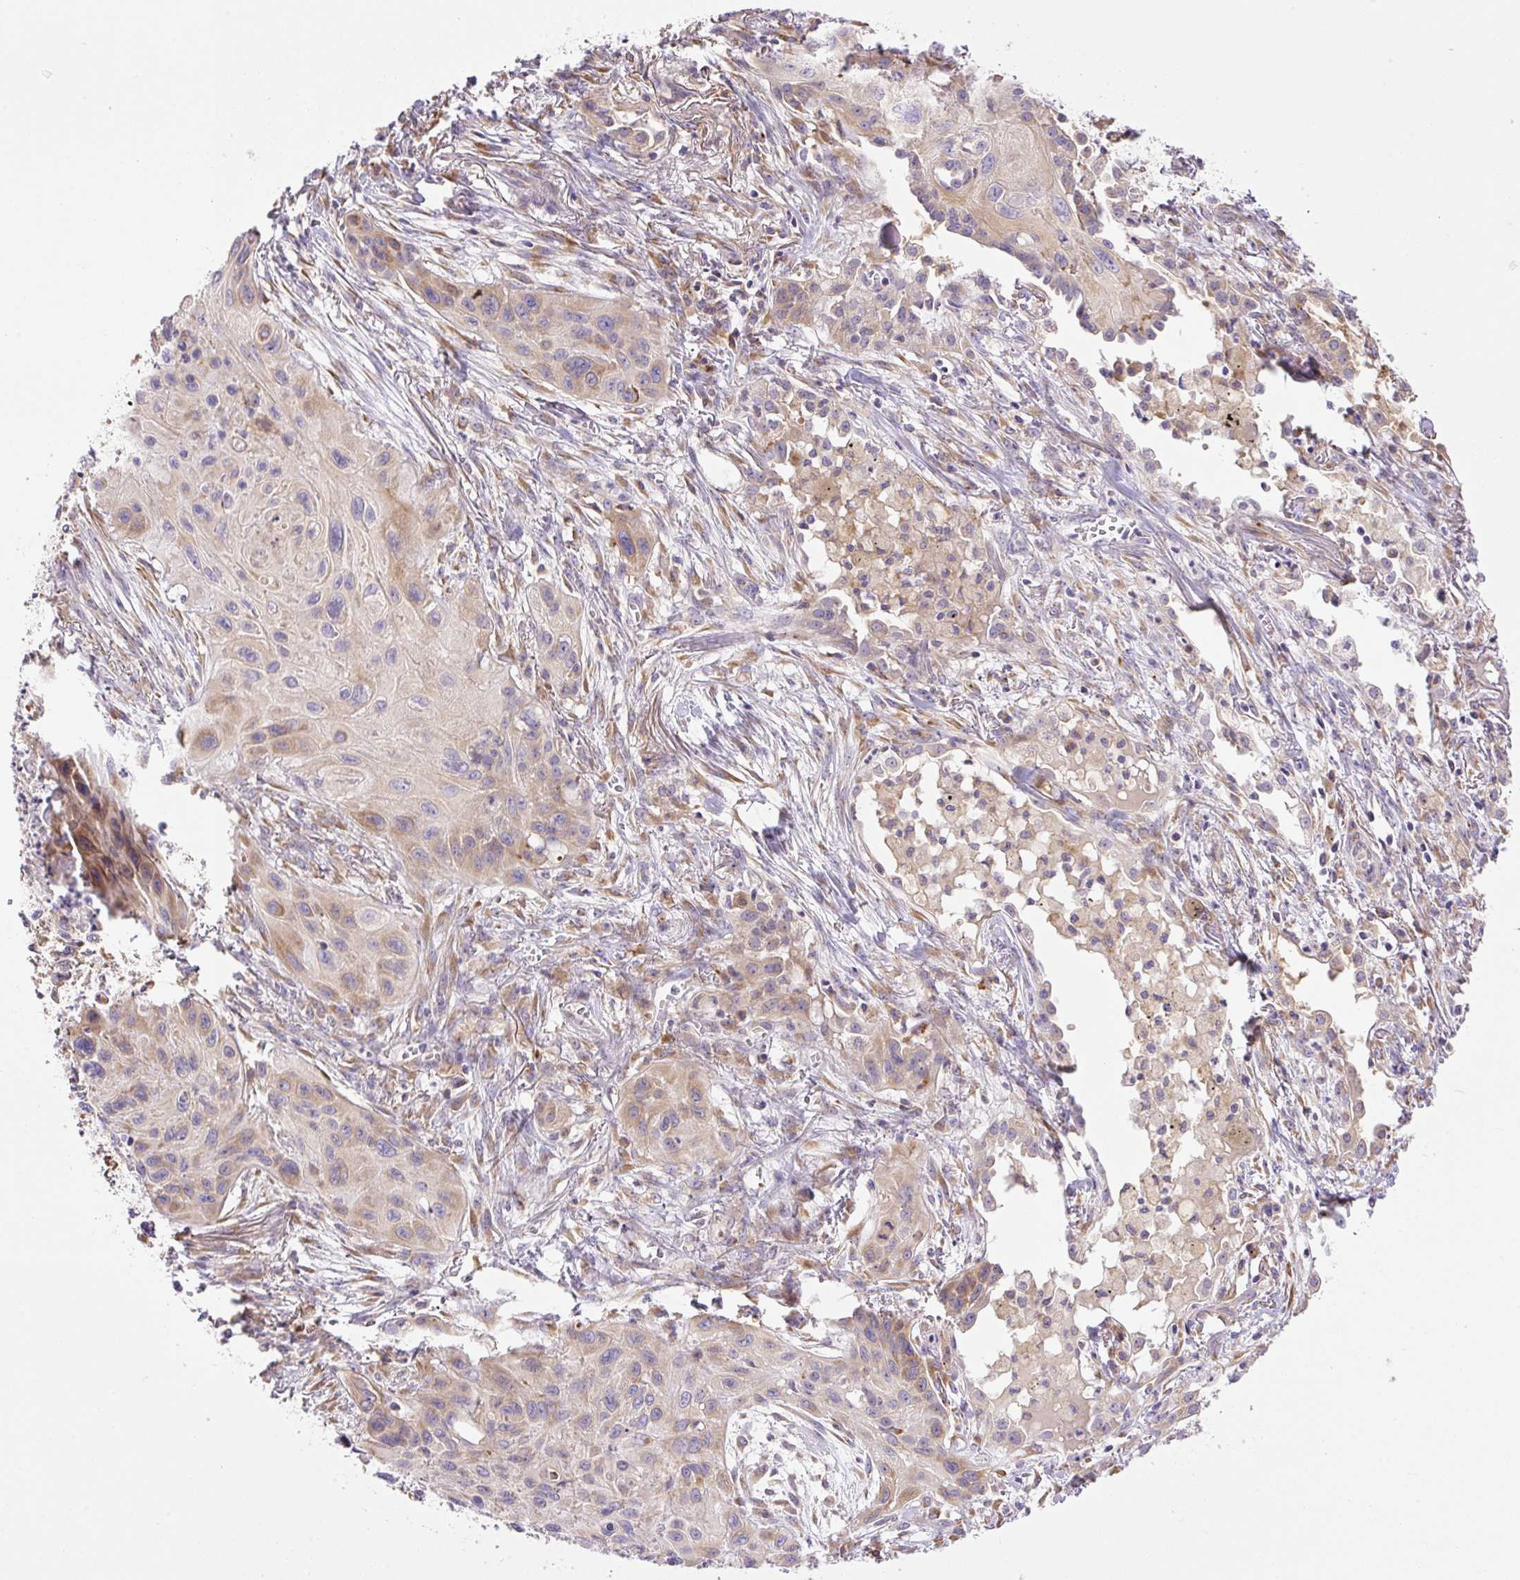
{"staining": {"intensity": "weak", "quantity": "25%-75%", "location": "cytoplasmic/membranous"}, "tissue": "lung cancer", "cell_type": "Tumor cells", "image_type": "cancer", "snomed": [{"axis": "morphology", "description": "Squamous cell carcinoma, NOS"}, {"axis": "topography", "description": "Lung"}], "caption": "The immunohistochemical stain shows weak cytoplasmic/membranous expression in tumor cells of squamous cell carcinoma (lung) tissue.", "gene": "POFUT1", "patient": {"sex": "male", "age": 71}}